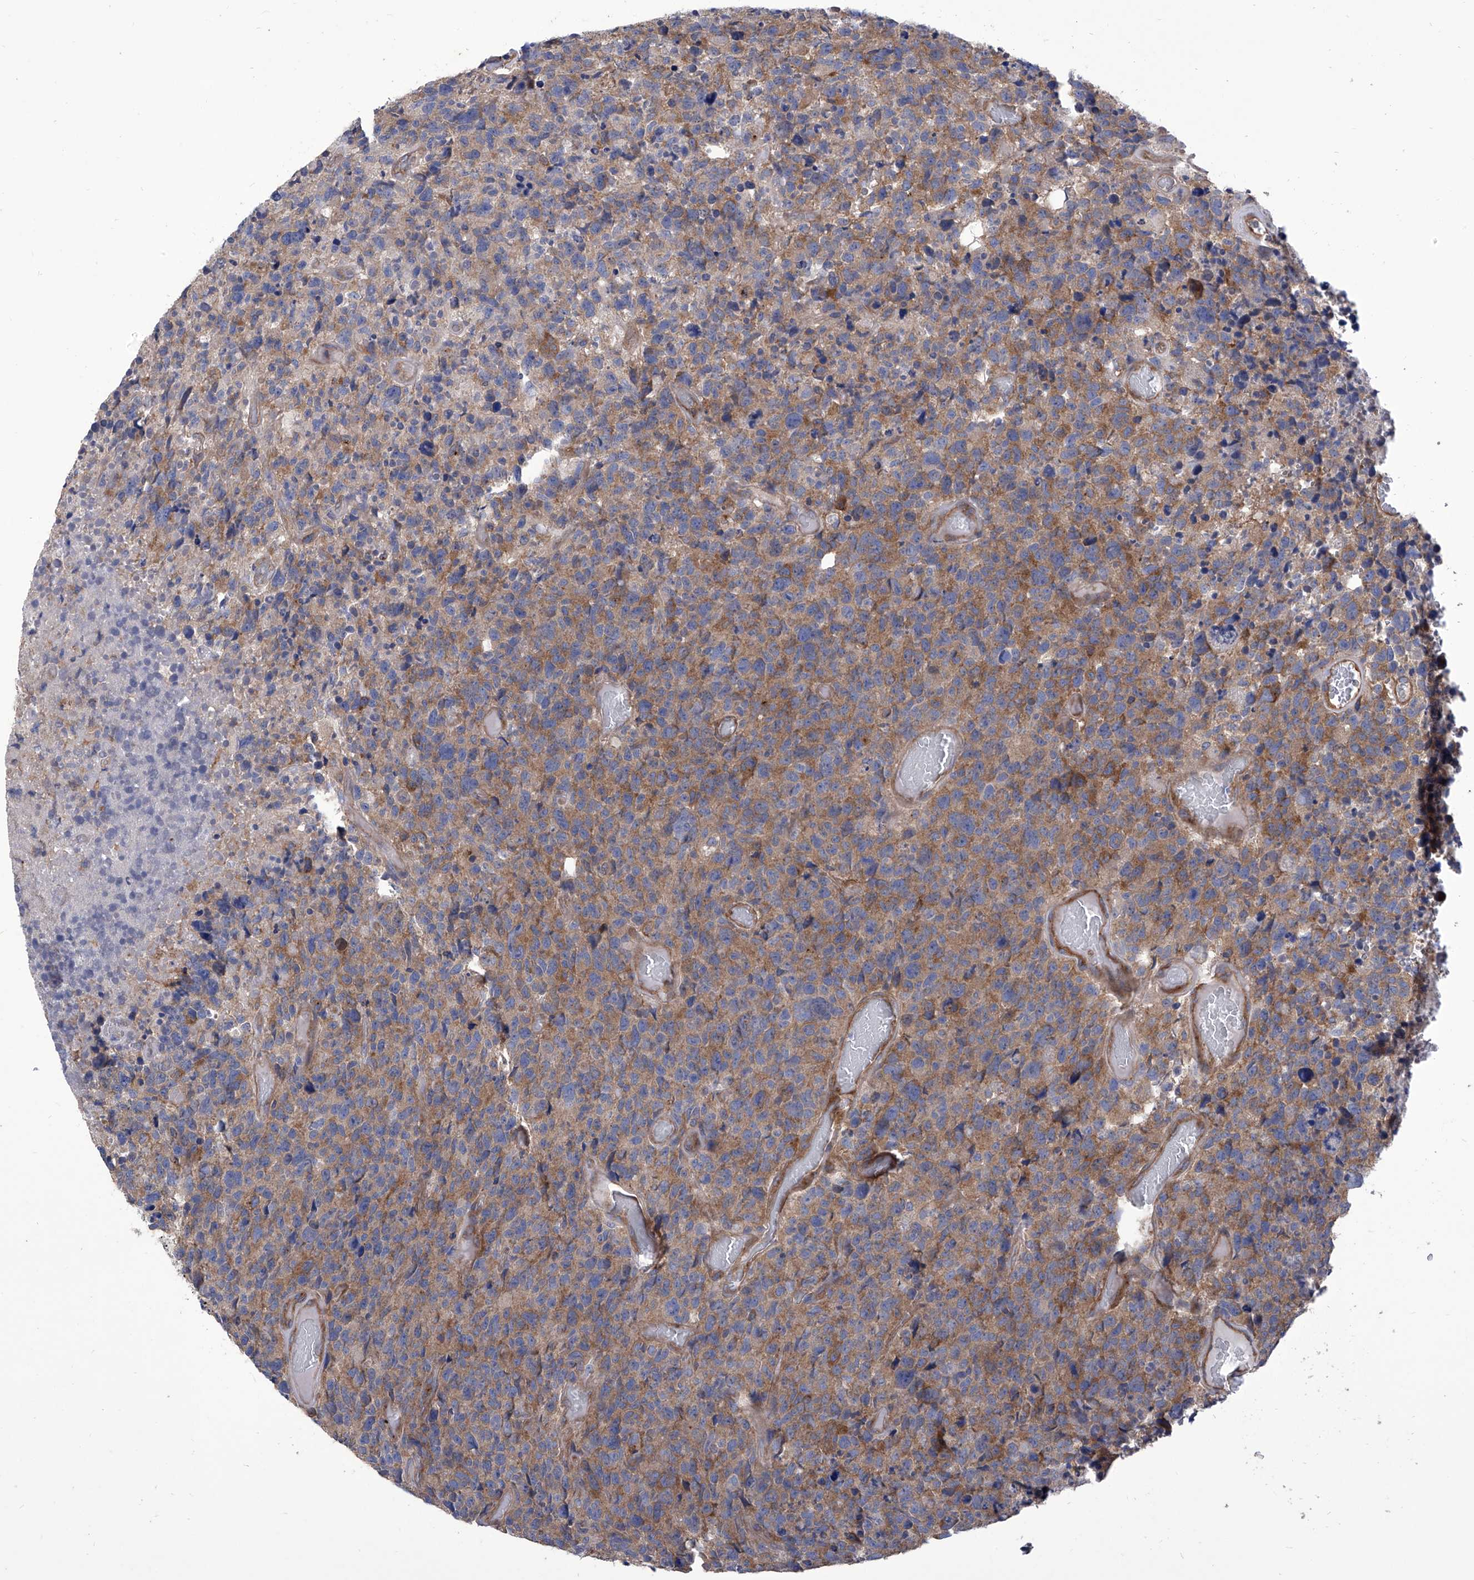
{"staining": {"intensity": "moderate", "quantity": ">75%", "location": "cytoplasmic/membranous"}, "tissue": "glioma", "cell_type": "Tumor cells", "image_type": "cancer", "snomed": [{"axis": "morphology", "description": "Glioma, malignant, High grade"}, {"axis": "topography", "description": "Brain"}], "caption": "Protein staining of malignant glioma (high-grade) tissue shows moderate cytoplasmic/membranous positivity in about >75% of tumor cells.", "gene": "TJAP1", "patient": {"sex": "male", "age": 69}}